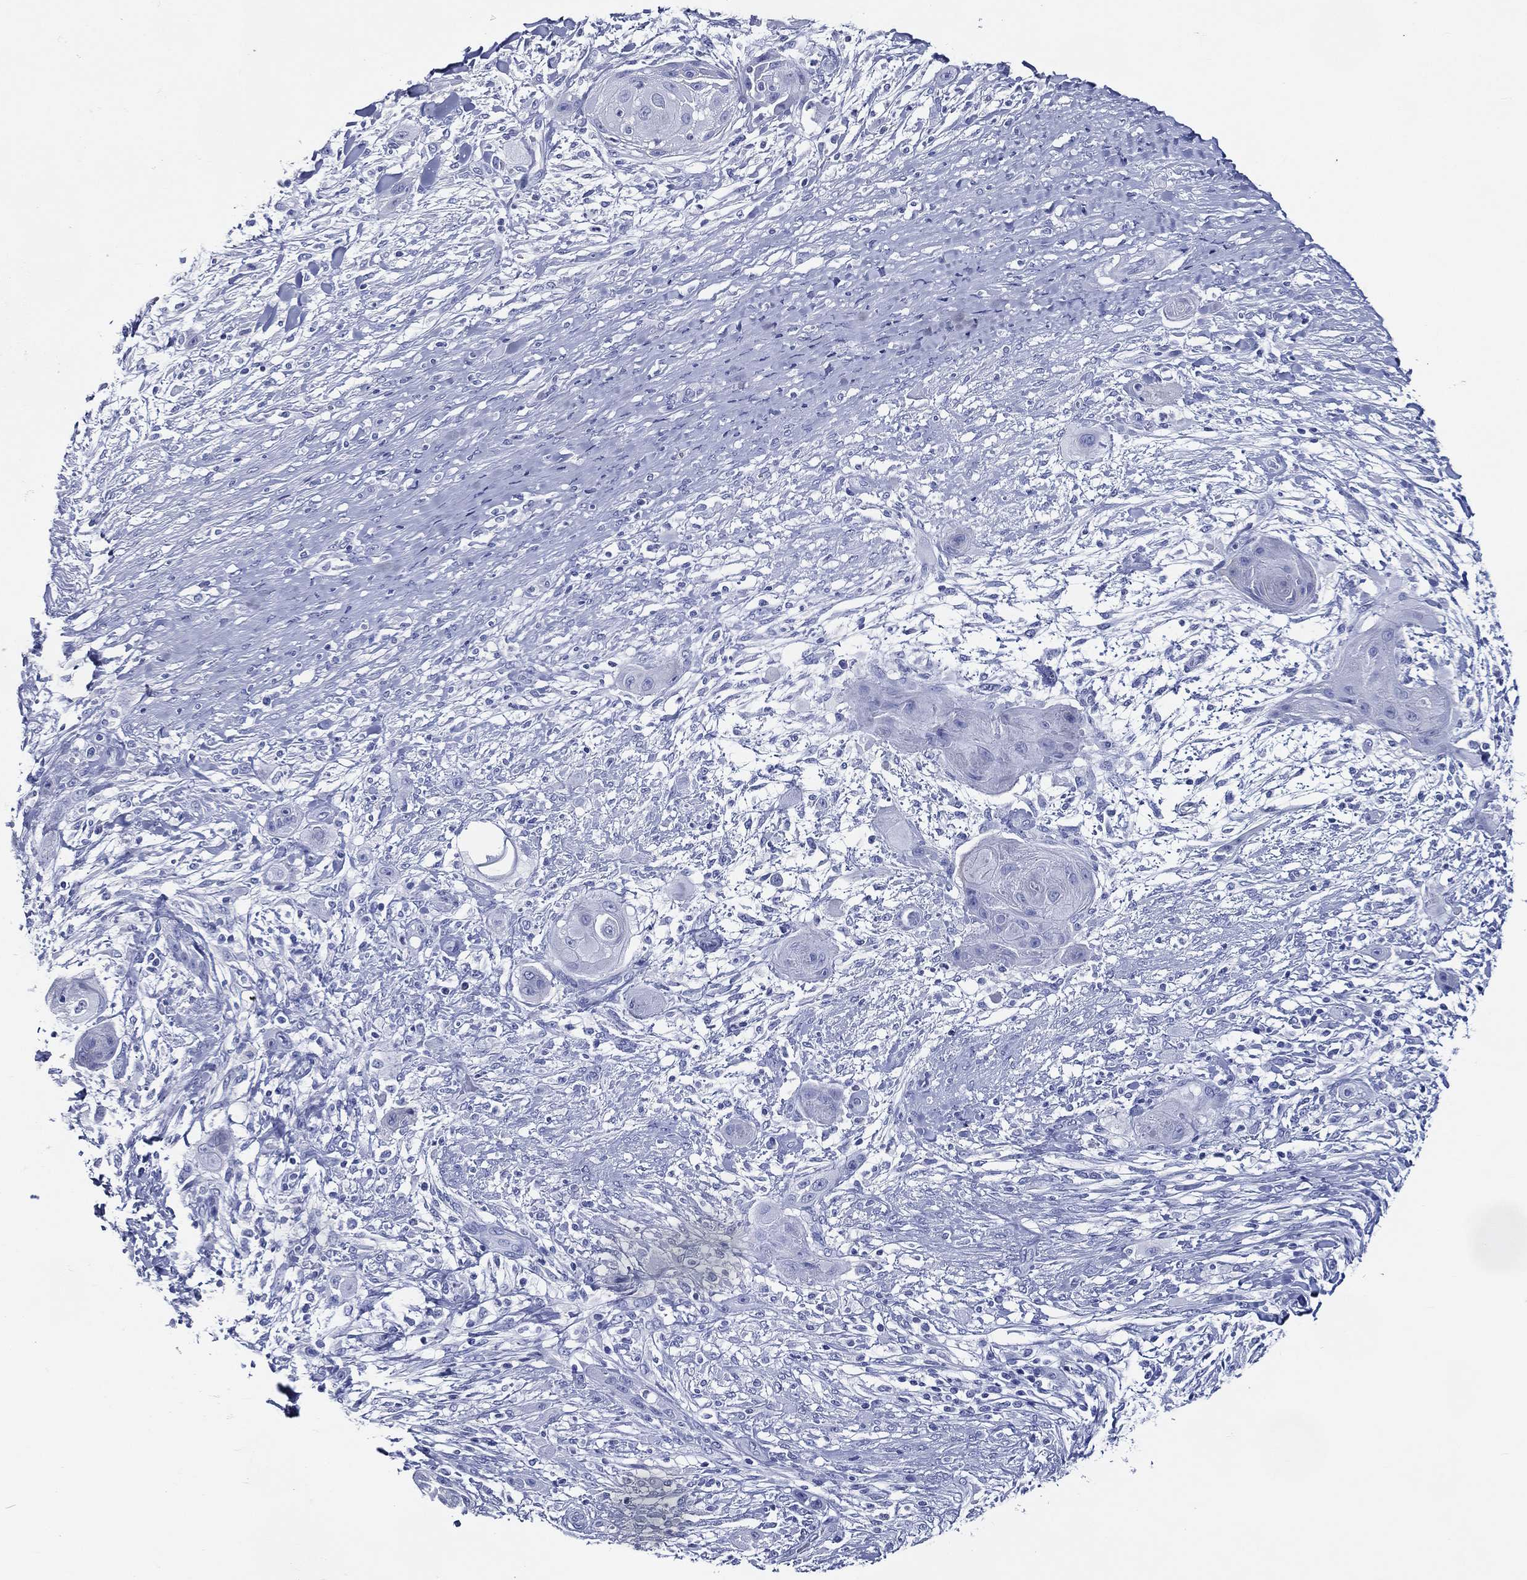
{"staining": {"intensity": "negative", "quantity": "none", "location": "none"}, "tissue": "skin cancer", "cell_type": "Tumor cells", "image_type": "cancer", "snomed": [{"axis": "morphology", "description": "Squamous cell carcinoma, NOS"}, {"axis": "topography", "description": "Skin"}], "caption": "Protein analysis of skin cancer demonstrates no significant staining in tumor cells.", "gene": "ACE2", "patient": {"sex": "male", "age": 62}}